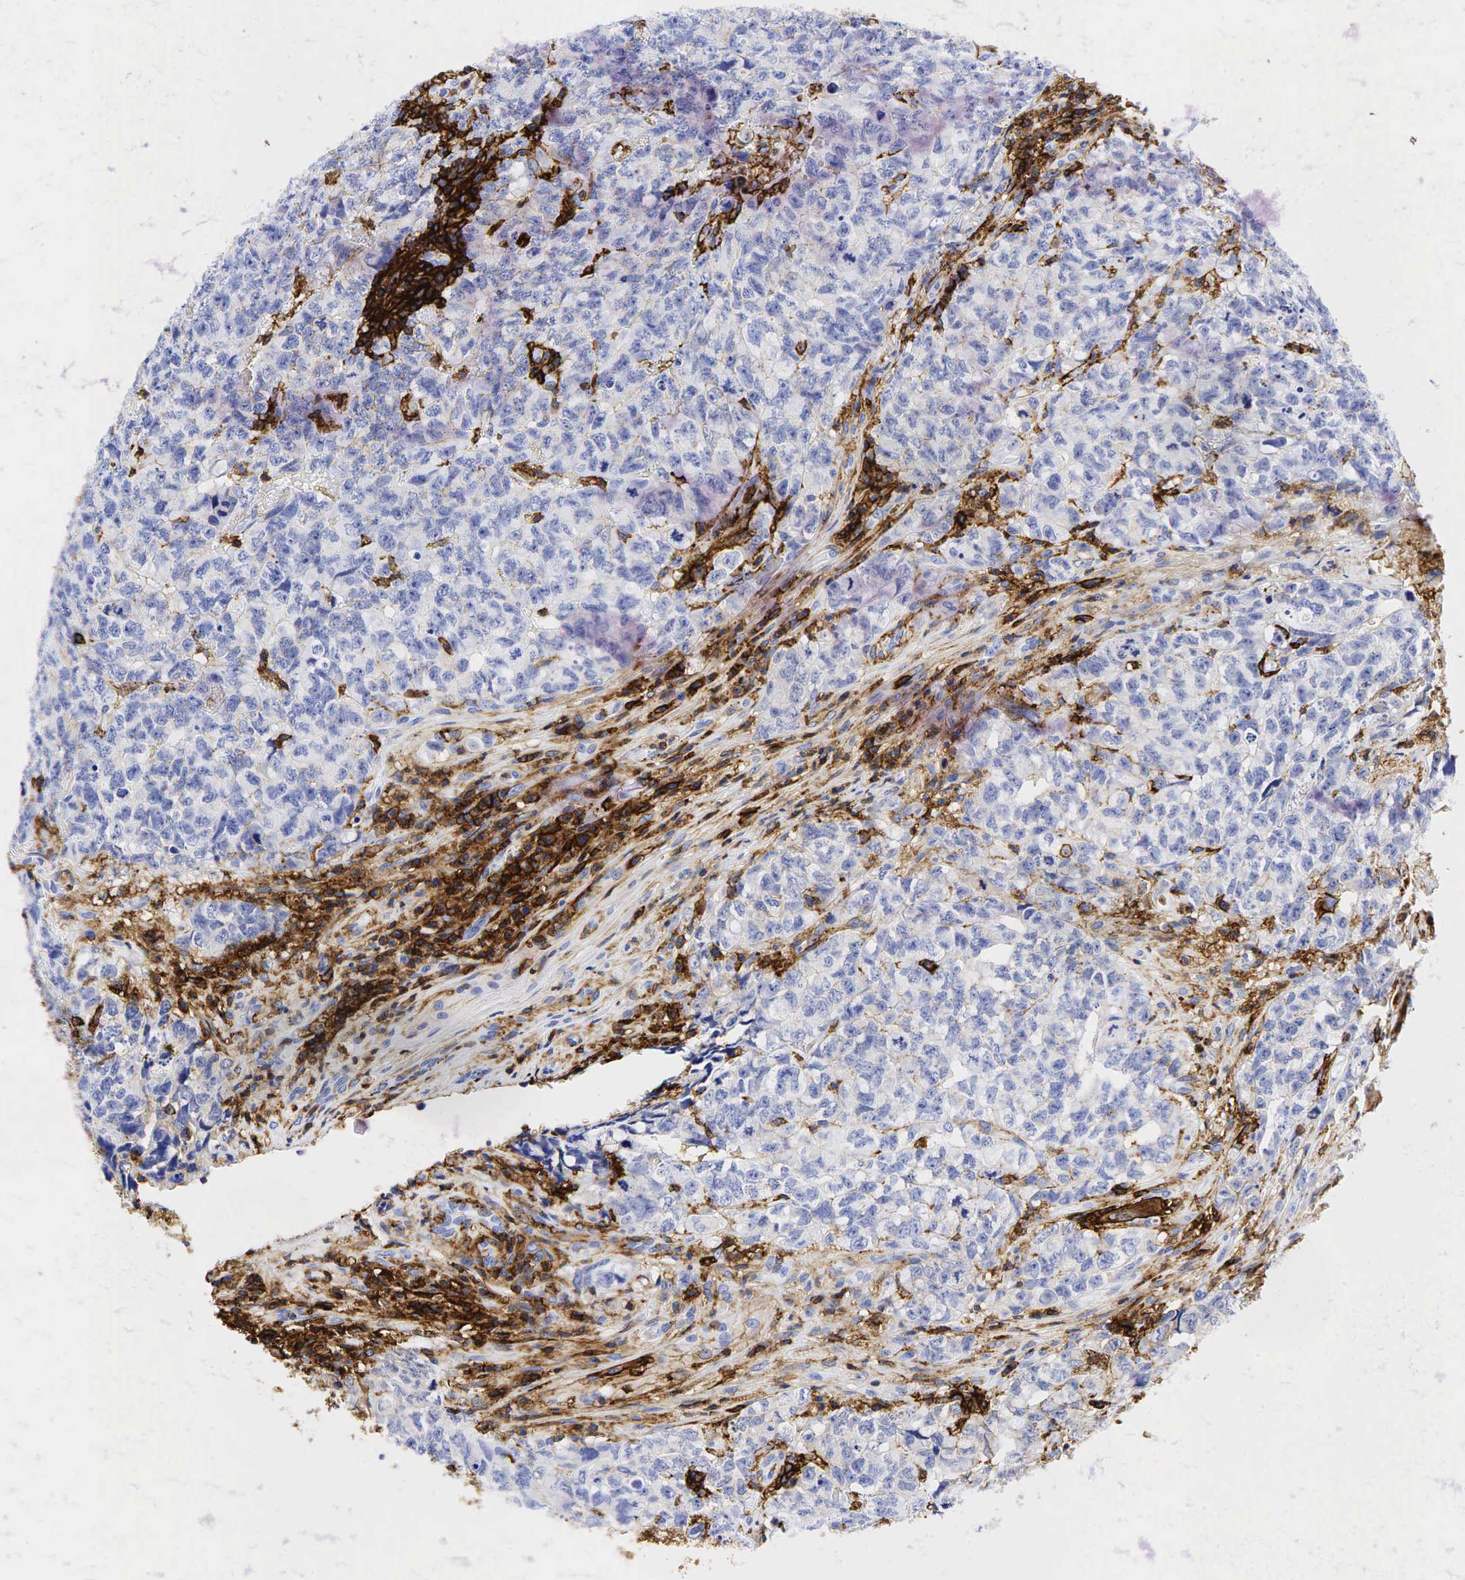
{"staining": {"intensity": "negative", "quantity": "none", "location": "none"}, "tissue": "testis cancer", "cell_type": "Tumor cells", "image_type": "cancer", "snomed": [{"axis": "morphology", "description": "Carcinoma, Embryonal, NOS"}, {"axis": "topography", "description": "Testis"}], "caption": "High magnification brightfield microscopy of testis cancer stained with DAB (brown) and counterstained with hematoxylin (blue): tumor cells show no significant expression.", "gene": "CD44", "patient": {"sex": "male", "age": 31}}